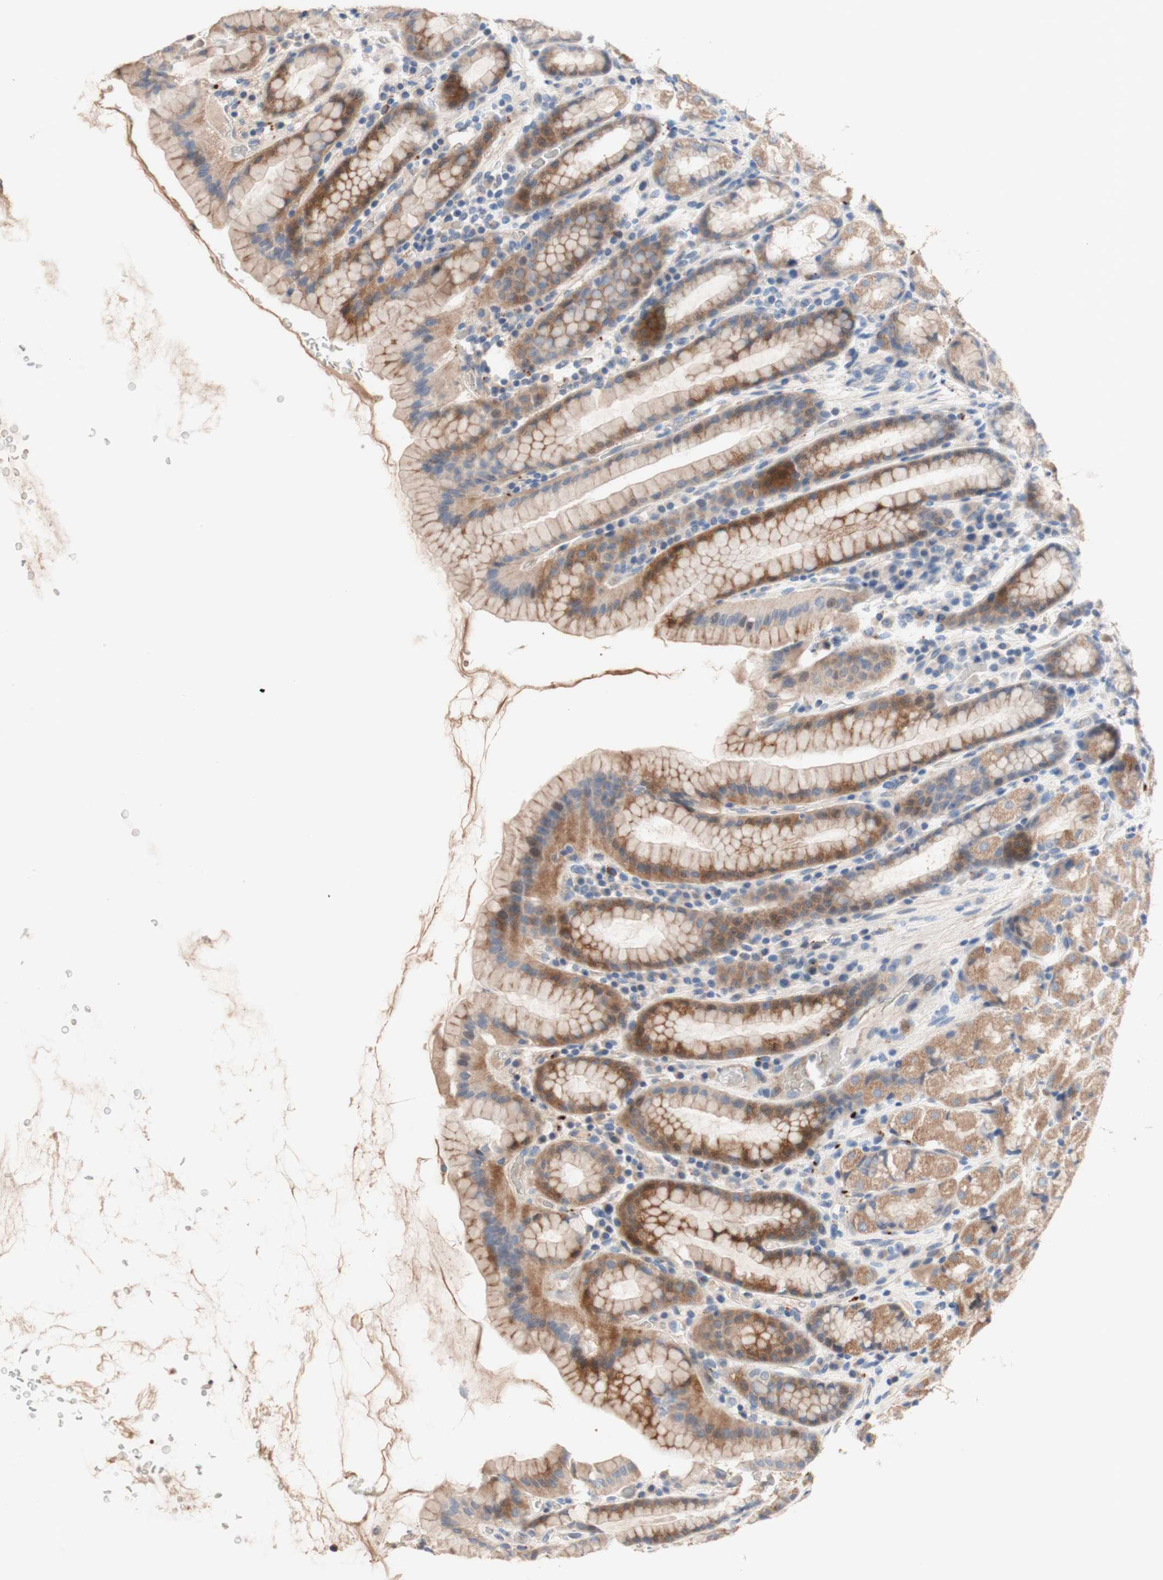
{"staining": {"intensity": "moderate", "quantity": "25%-75%", "location": "cytoplasmic/membranous"}, "tissue": "stomach", "cell_type": "Glandular cells", "image_type": "normal", "snomed": [{"axis": "morphology", "description": "Normal tissue, NOS"}, {"axis": "topography", "description": "Stomach, upper"}], "caption": "Immunohistochemical staining of normal stomach displays moderate cytoplasmic/membranous protein positivity in approximately 25%-75% of glandular cells. The staining is performed using DAB brown chromogen to label protein expression. The nuclei are counter-stained blue using hematoxylin.", "gene": "CDON", "patient": {"sex": "male", "age": 68}}